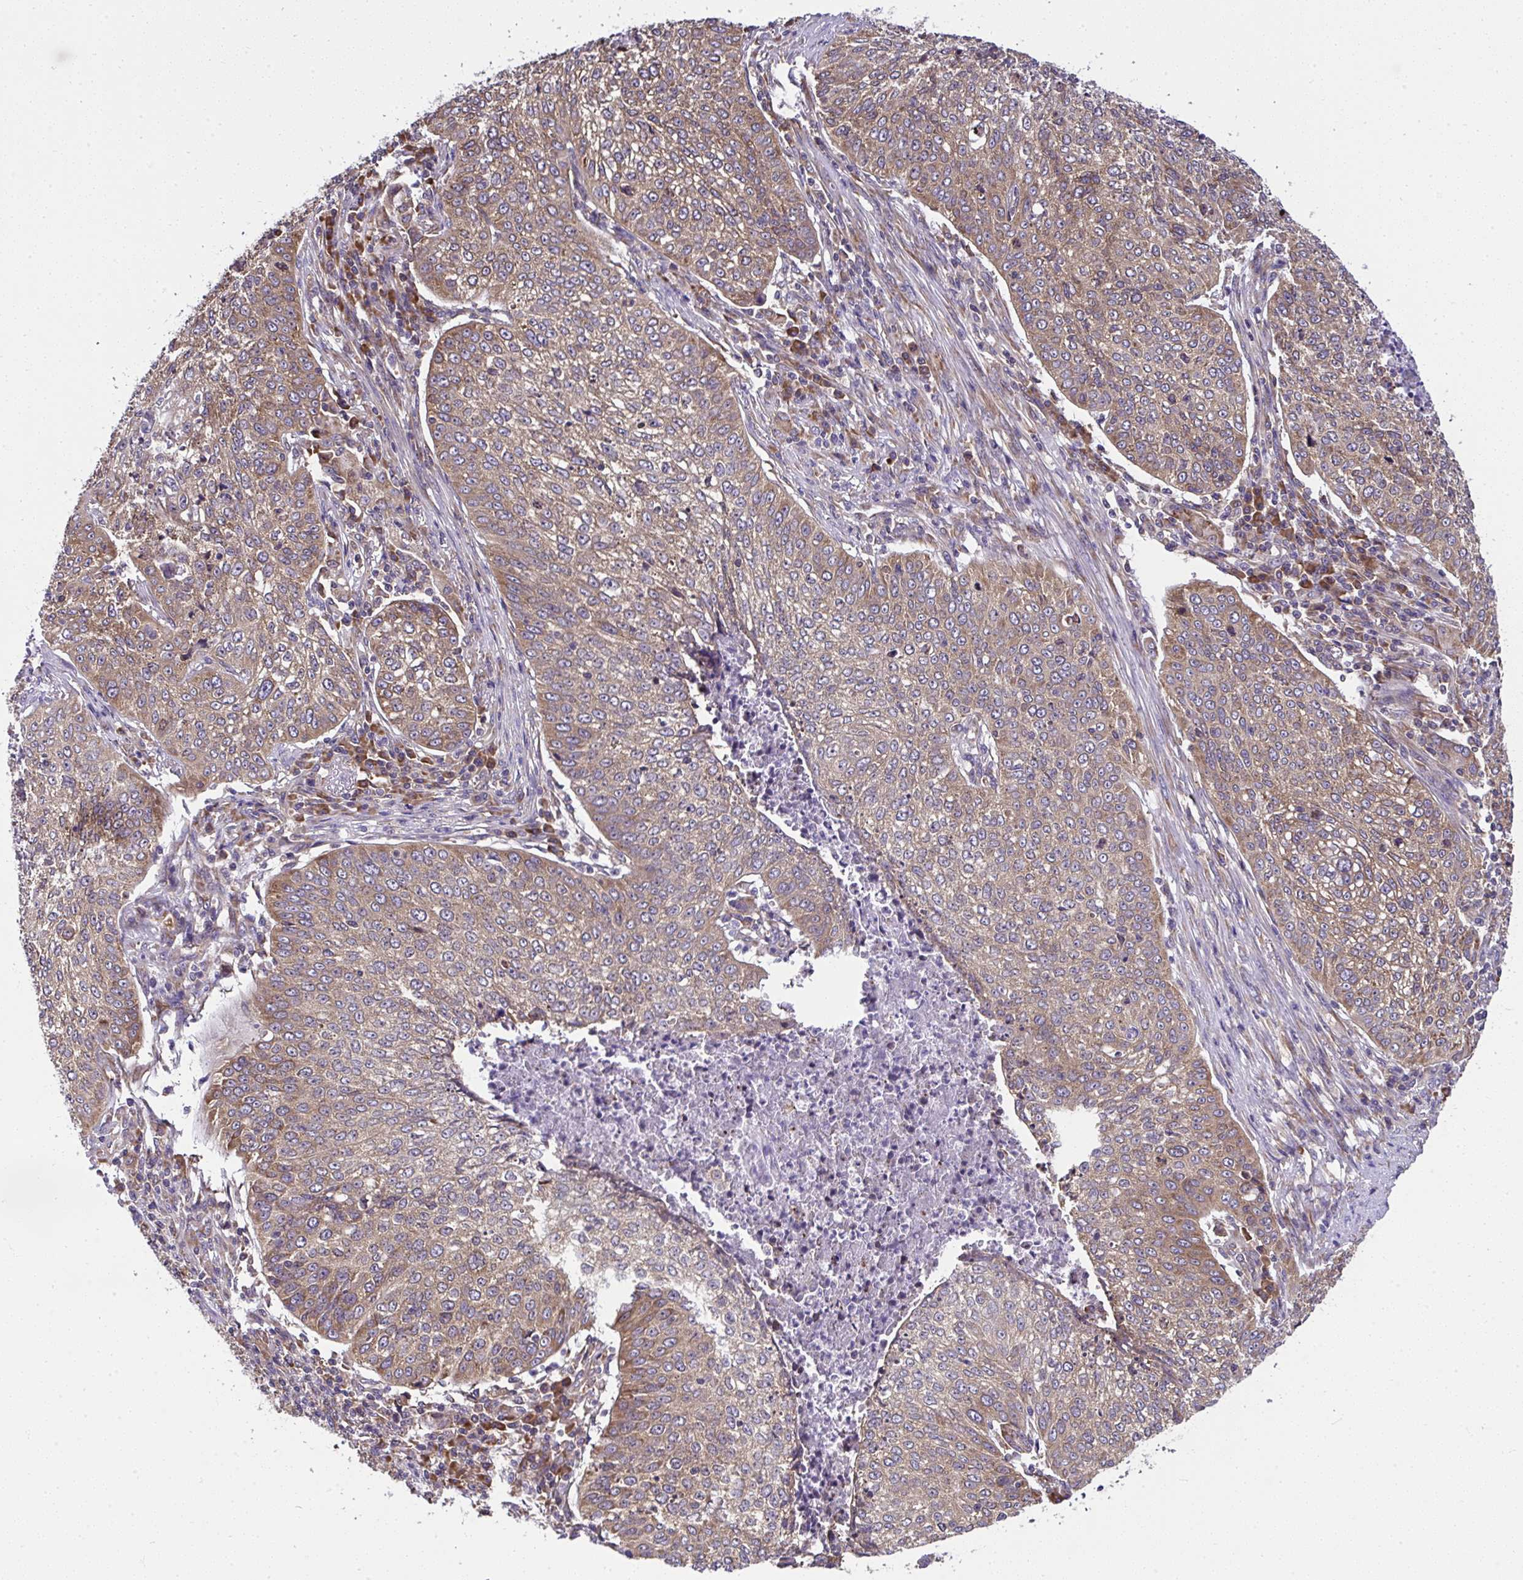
{"staining": {"intensity": "moderate", "quantity": ">75%", "location": "cytoplasmic/membranous"}, "tissue": "lung cancer", "cell_type": "Tumor cells", "image_type": "cancer", "snomed": [{"axis": "morphology", "description": "Squamous cell carcinoma, NOS"}, {"axis": "topography", "description": "Lung"}], "caption": "Immunohistochemistry (IHC) (DAB (3,3'-diaminobenzidine)) staining of lung squamous cell carcinoma shows moderate cytoplasmic/membranous protein expression in approximately >75% of tumor cells. (DAB (3,3'-diaminobenzidine) = brown stain, brightfield microscopy at high magnification).", "gene": "RPS7", "patient": {"sex": "male", "age": 63}}